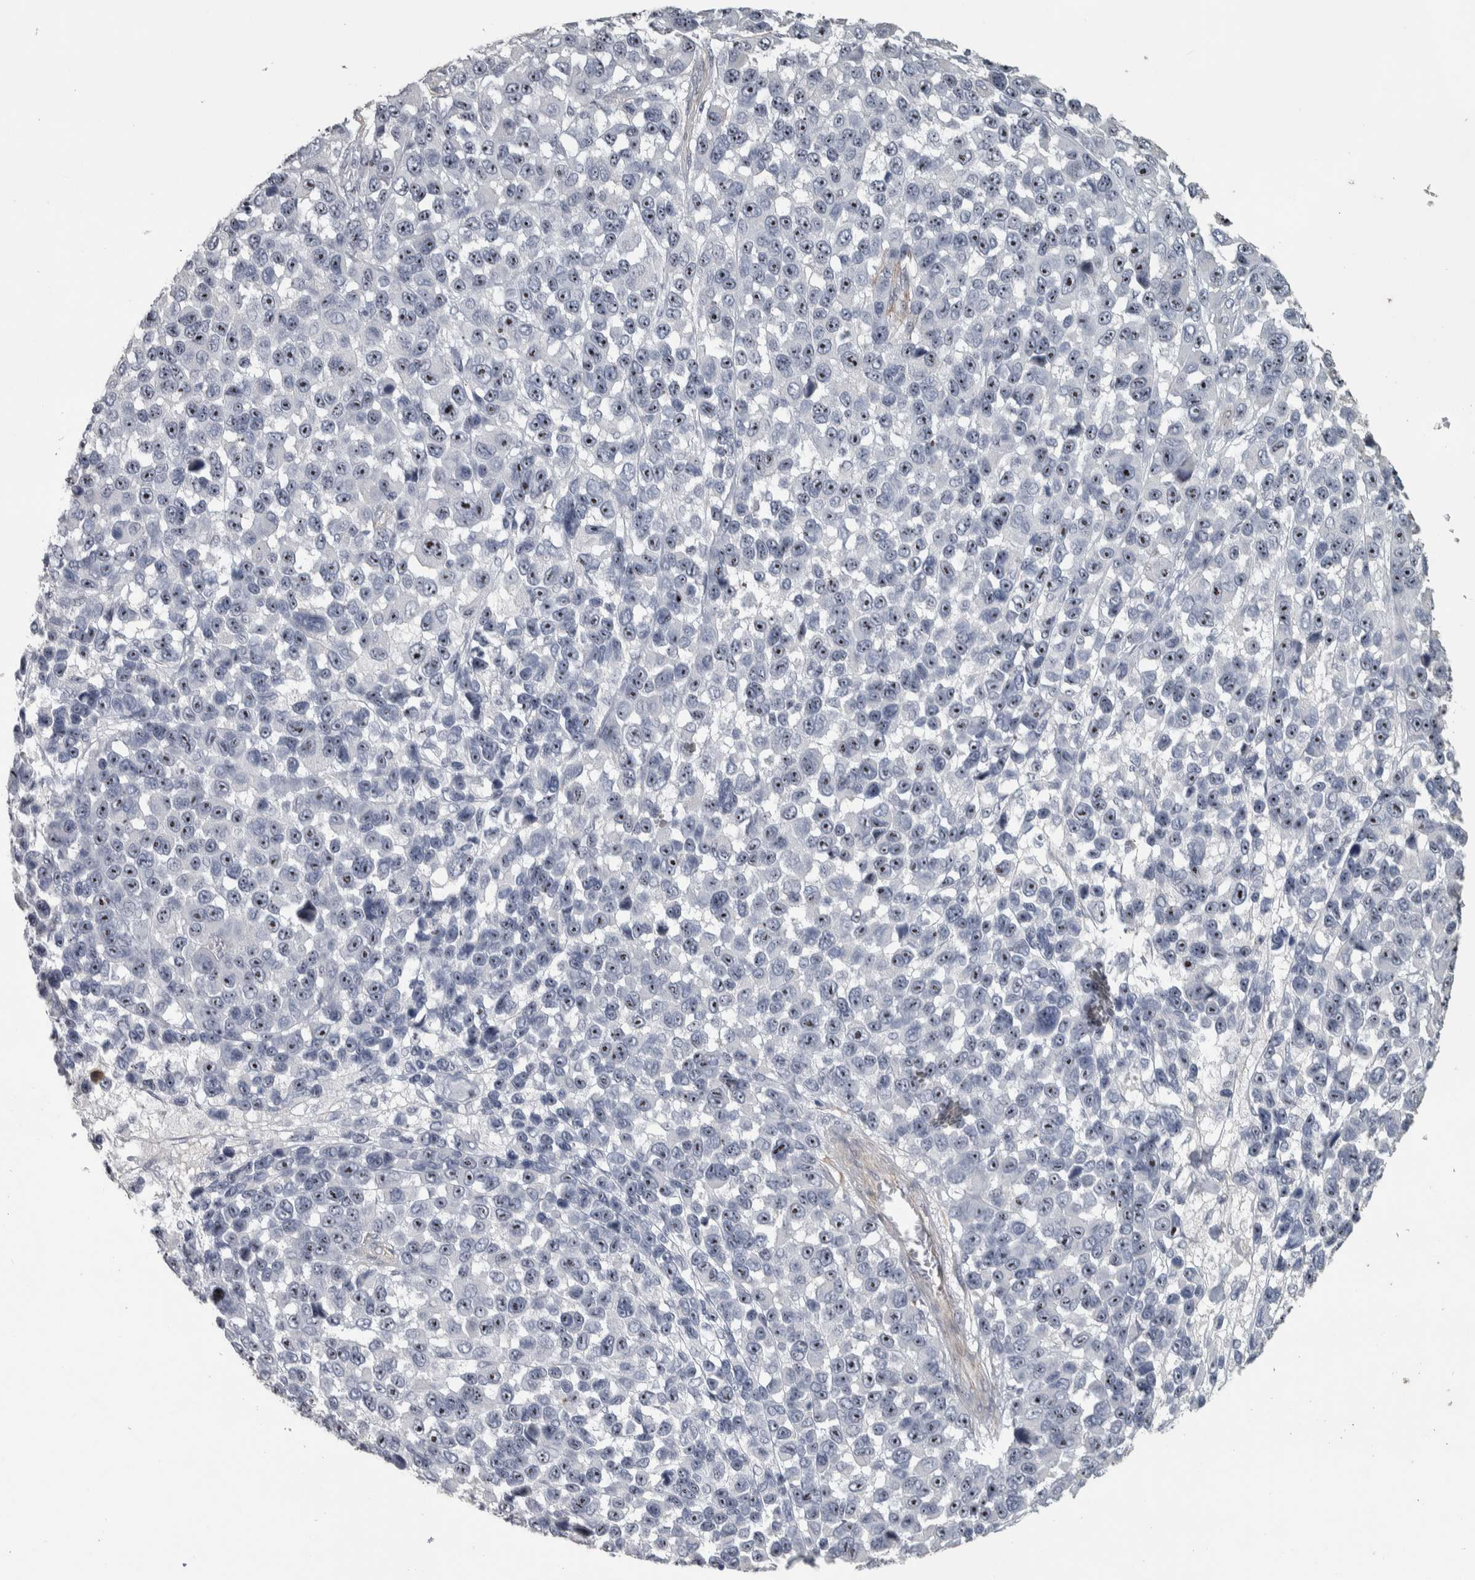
{"staining": {"intensity": "moderate", "quantity": ">75%", "location": "nuclear"}, "tissue": "melanoma", "cell_type": "Tumor cells", "image_type": "cancer", "snomed": [{"axis": "morphology", "description": "Malignant melanoma, NOS"}, {"axis": "topography", "description": "Skin"}], "caption": "Immunohistochemistry (IHC) micrograph of neoplastic tissue: human melanoma stained using IHC displays medium levels of moderate protein expression localized specifically in the nuclear of tumor cells, appearing as a nuclear brown color.", "gene": "DCAF10", "patient": {"sex": "male", "age": 53}}